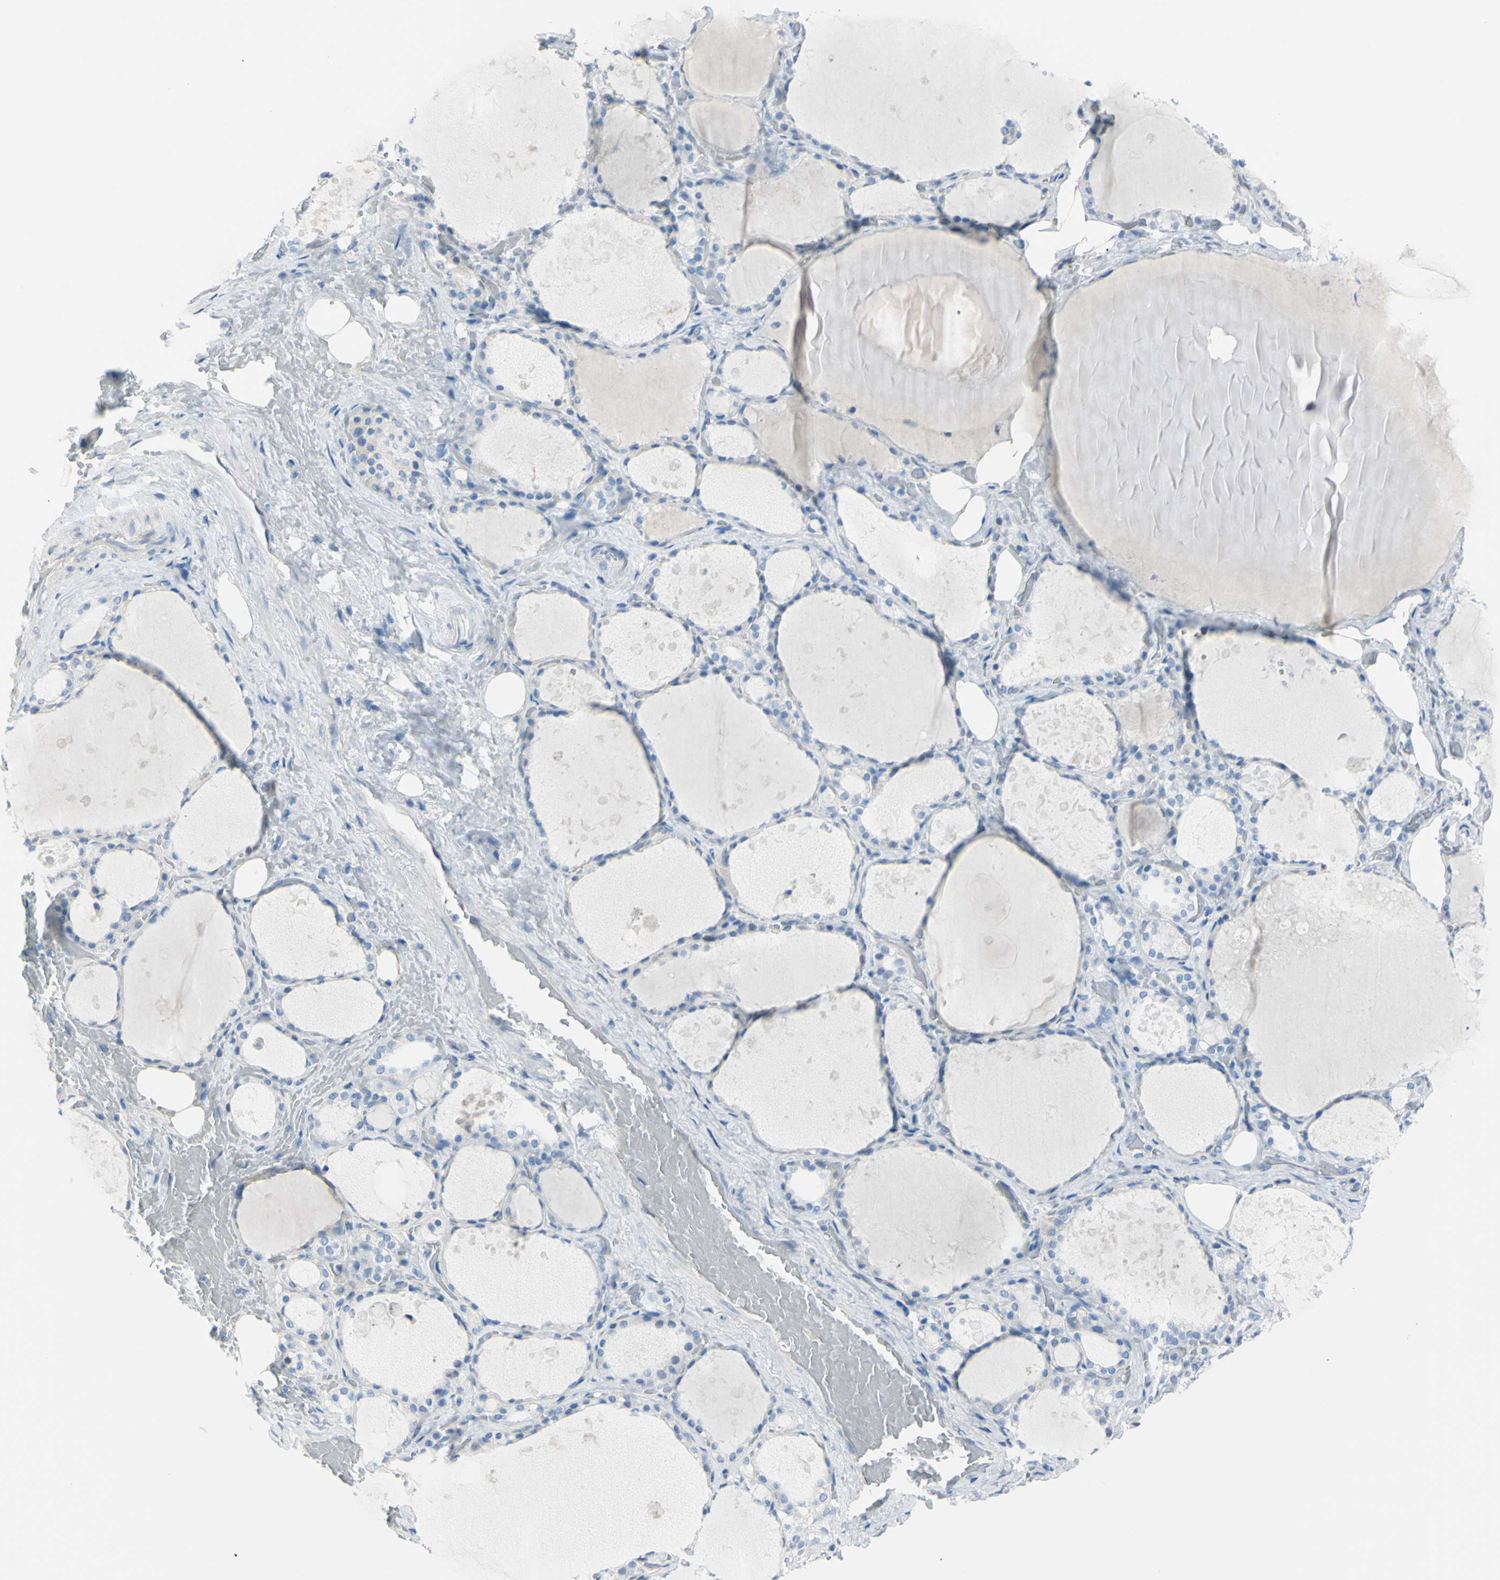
{"staining": {"intensity": "negative", "quantity": "none", "location": "none"}, "tissue": "thyroid gland", "cell_type": "Glandular cells", "image_type": "normal", "snomed": [{"axis": "morphology", "description": "Normal tissue, NOS"}, {"axis": "topography", "description": "Thyroid gland"}], "caption": "IHC image of benign thyroid gland: thyroid gland stained with DAB displays no significant protein positivity in glandular cells.", "gene": "TFPI2", "patient": {"sex": "male", "age": 61}}